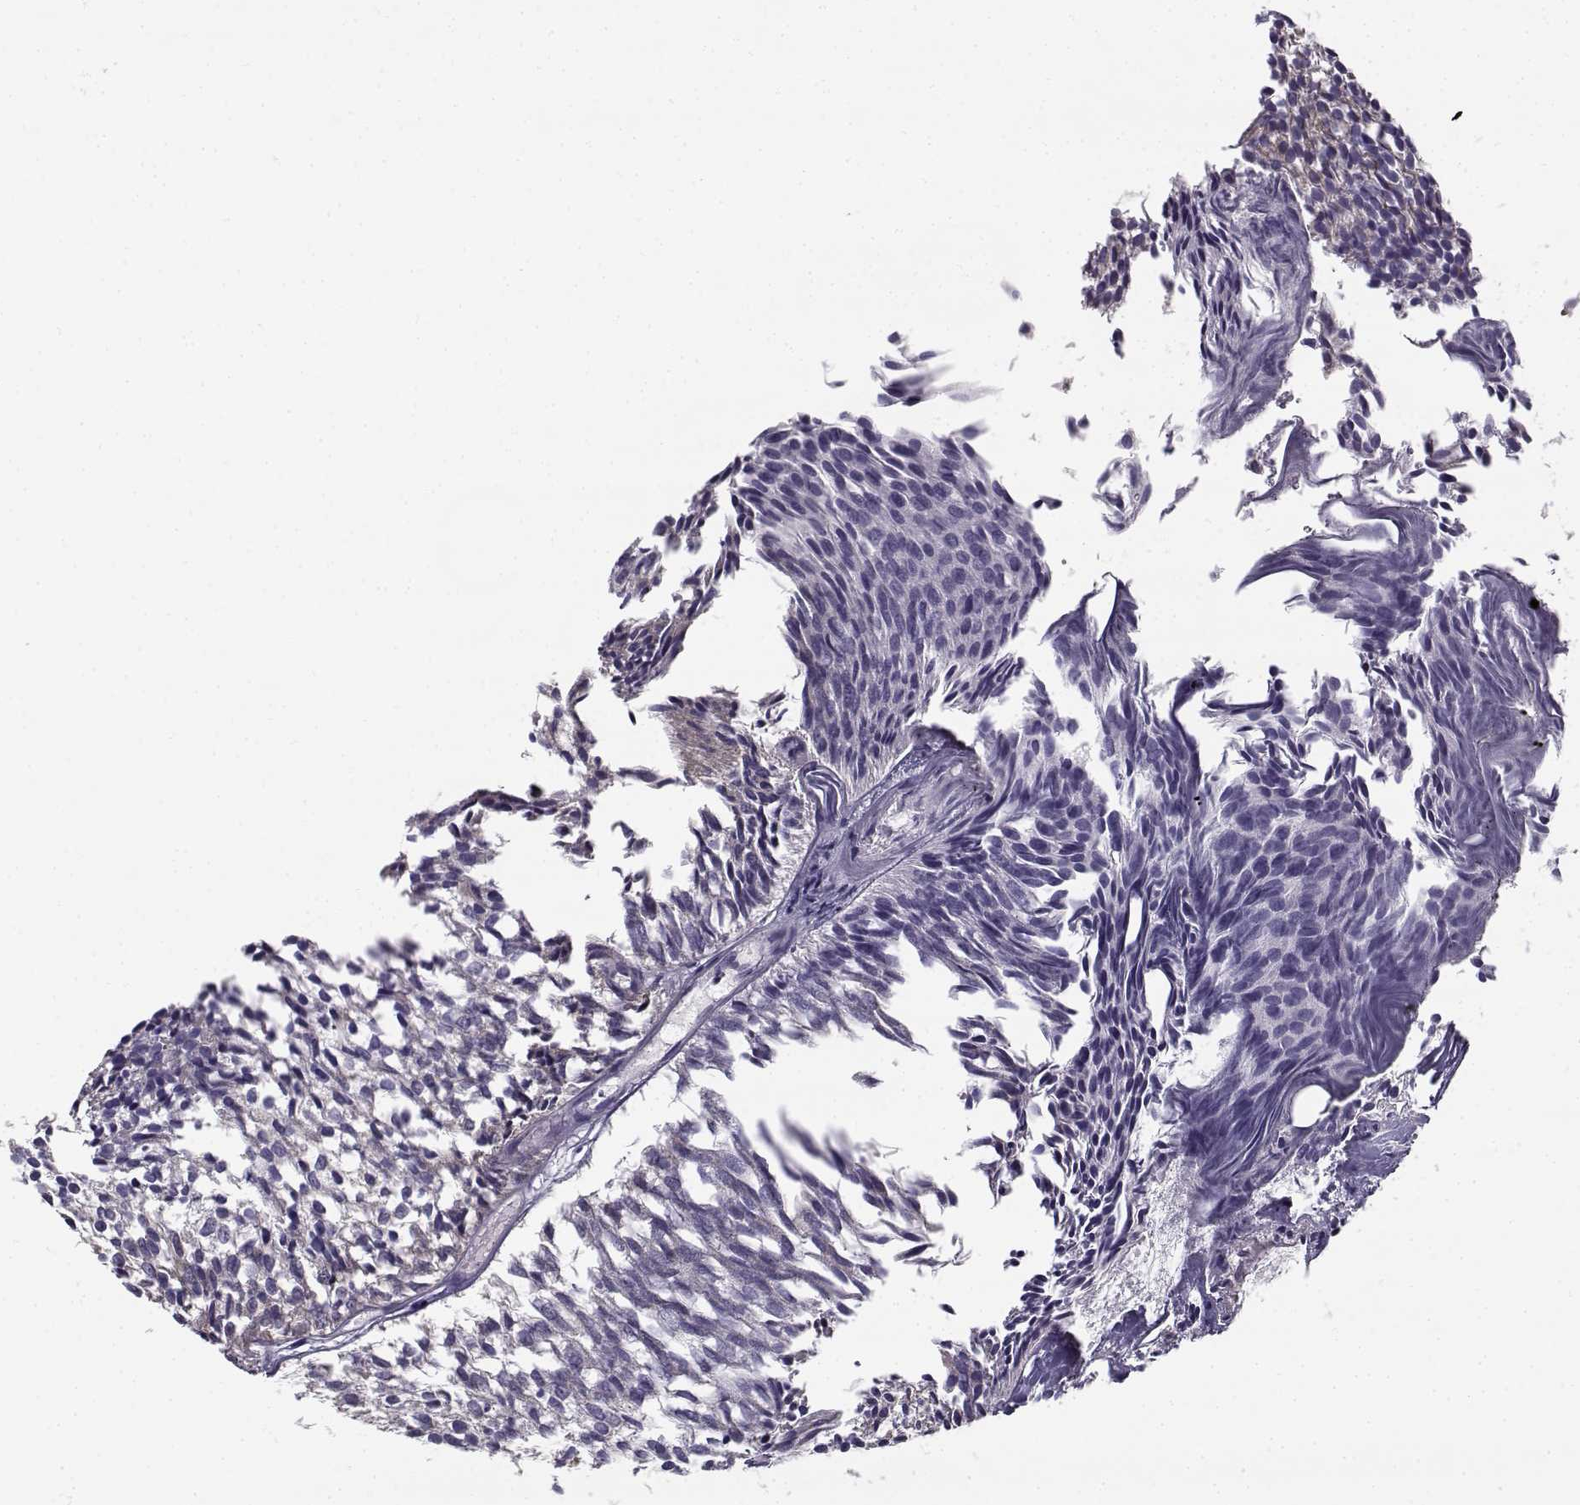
{"staining": {"intensity": "negative", "quantity": "none", "location": "none"}, "tissue": "urothelial cancer", "cell_type": "Tumor cells", "image_type": "cancer", "snomed": [{"axis": "morphology", "description": "Urothelial carcinoma, Low grade"}, {"axis": "topography", "description": "Urinary bladder"}], "caption": "This is an immunohistochemistry photomicrograph of human urothelial cancer. There is no expression in tumor cells.", "gene": "CREB3L3", "patient": {"sex": "male", "age": 63}}